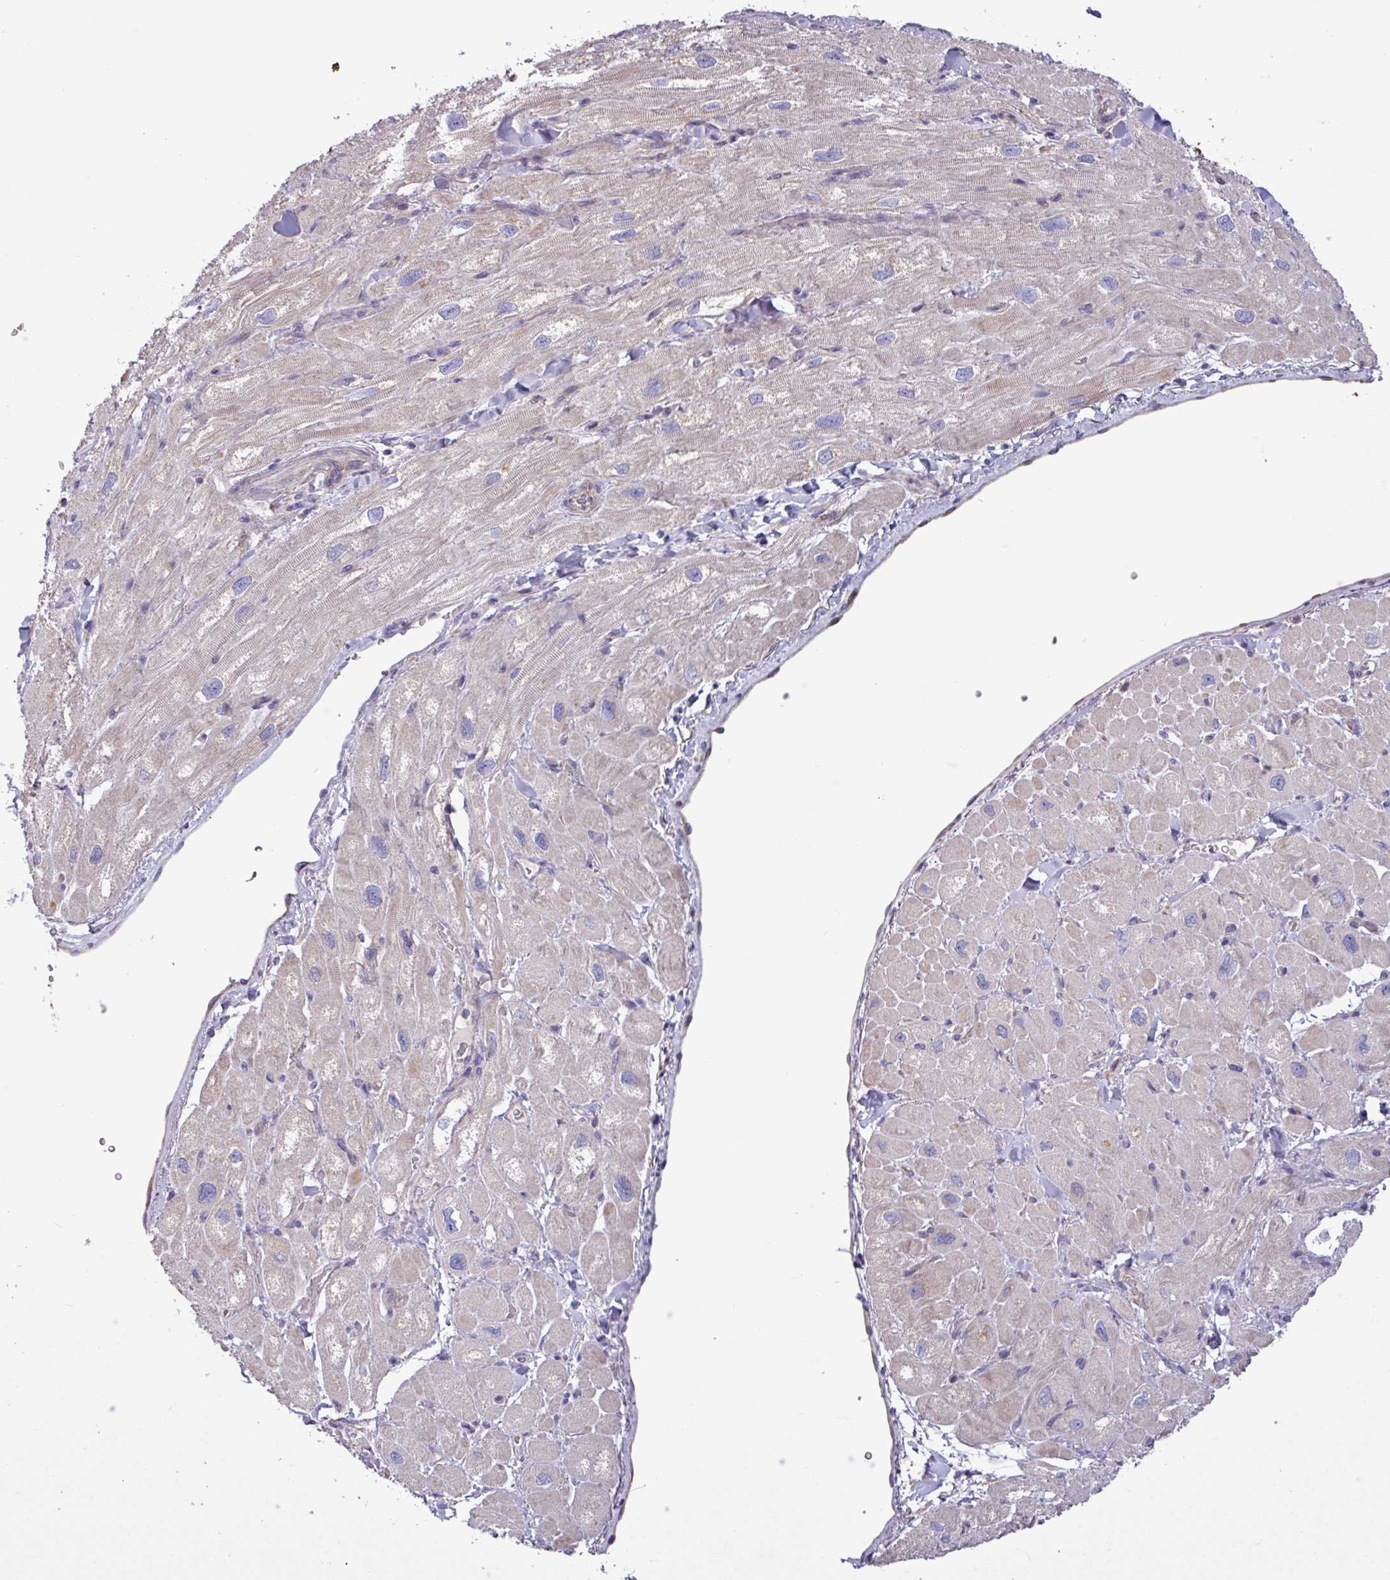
{"staining": {"intensity": "weak", "quantity": "25%-75%", "location": "cytoplasmic/membranous"}, "tissue": "heart muscle", "cell_type": "Cardiomyocytes", "image_type": "normal", "snomed": [{"axis": "morphology", "description": "Normal tissue, NOS"}, {"axis": "topography", "description": "Heart"}], "caption": "Heart muscle stained with immunohistochemistry shows weak cytoplasmic/membranous expression in about 25%-75% of cardiomyocytes.", "gene": "PLIN2", "patient": {"sex": "male", "age": 65}}